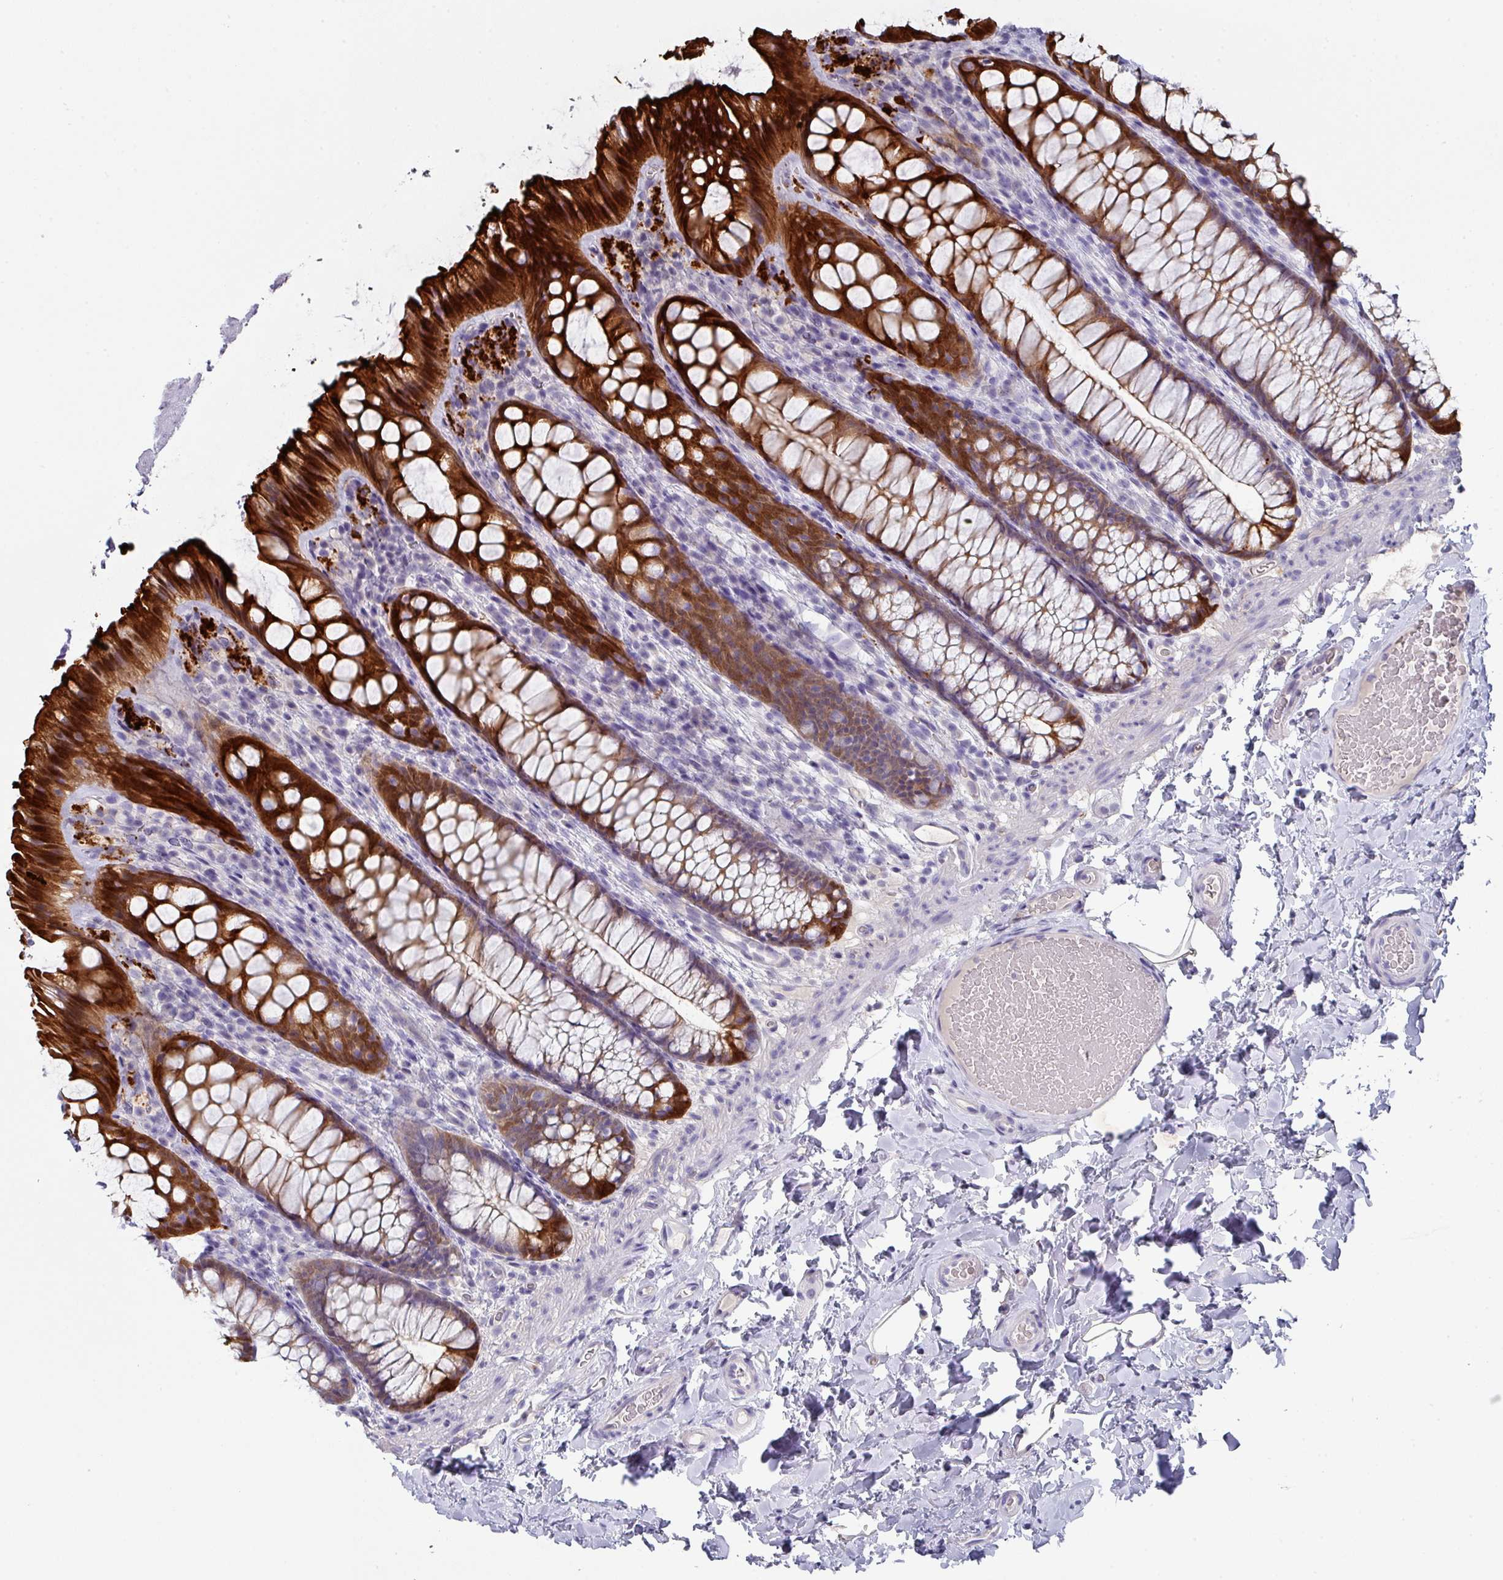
{"staining": {"intensity": "negative", "quantity": "none", "location": "none"}, "tissue": "colon", "cell_type": "Endothelial cells", "image_type": "normal", "snomed": [{"axis": "morphology", "description": "Normal tissue, NOS"}, {"axis": "topography", "description": "Colon"}], "caption": "A histopathology image of colon stained for a protein exhibits no brown staining in endothelial cells.", "gene": "DEFB115", "patient": {"sex": "male", "age": 46}}